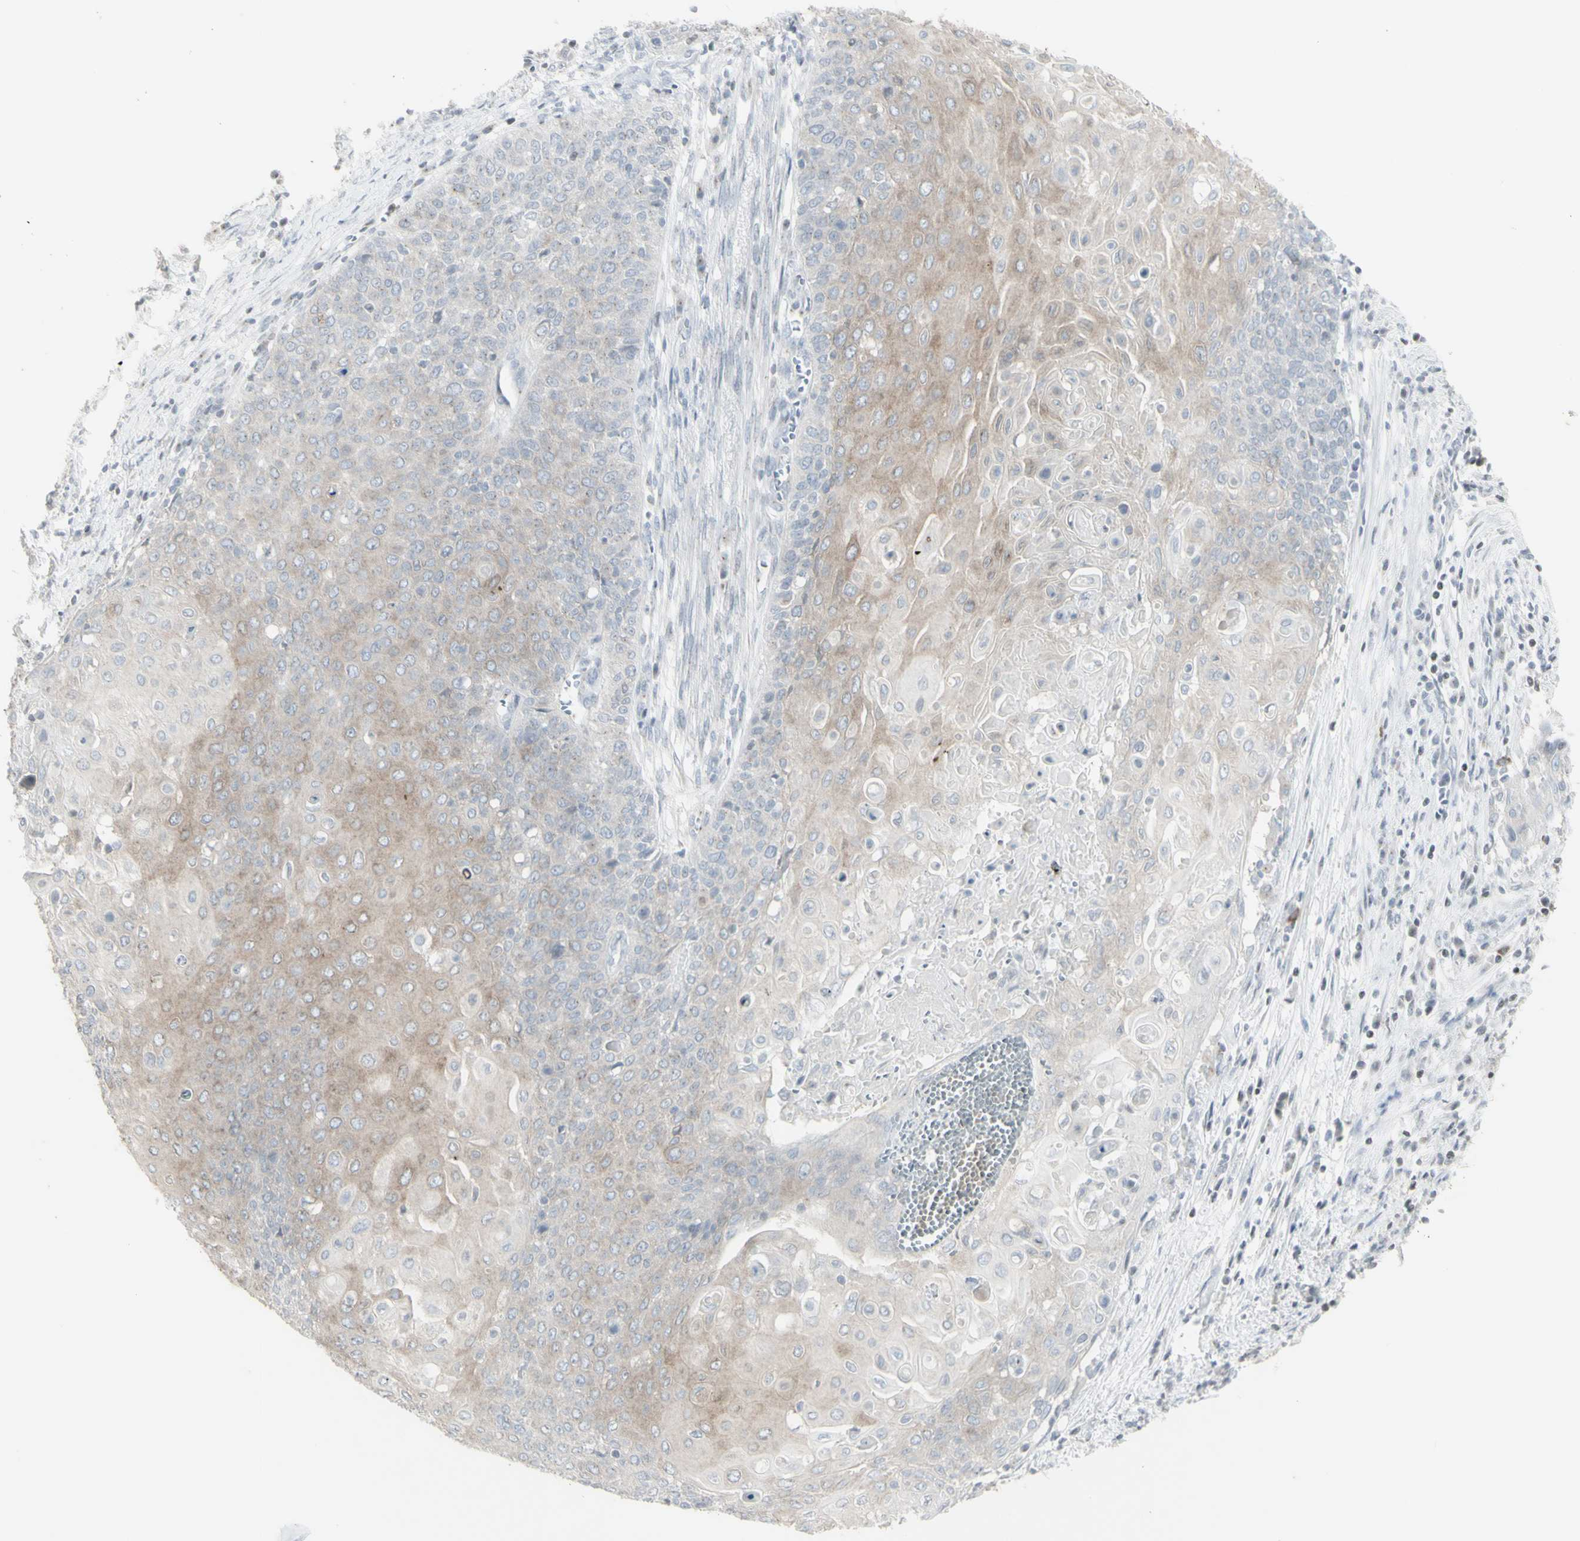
{"staining": {"intensity": "negative", "quantity": "none", "location": "none"}, "tissue": "cervical cancer", "cell_type": "Tumor cells", "image_type": "cancer", "snomed": [{"axis": "morphology", "description": "Squamous cell carcinoma, NOS"}, {"axis": "topography", "description": "Cervix"}], "caption": "IHC photomicrograph of neoplastic tissue: human cervical cancer (squamous cell carcinoma) stained with DAB (3,3'-diaminobenzidine) shows no significant protein positivity in tumor cells.", "gene": "MUC5AC", "patient": {"sex": "female", "age": 39}}